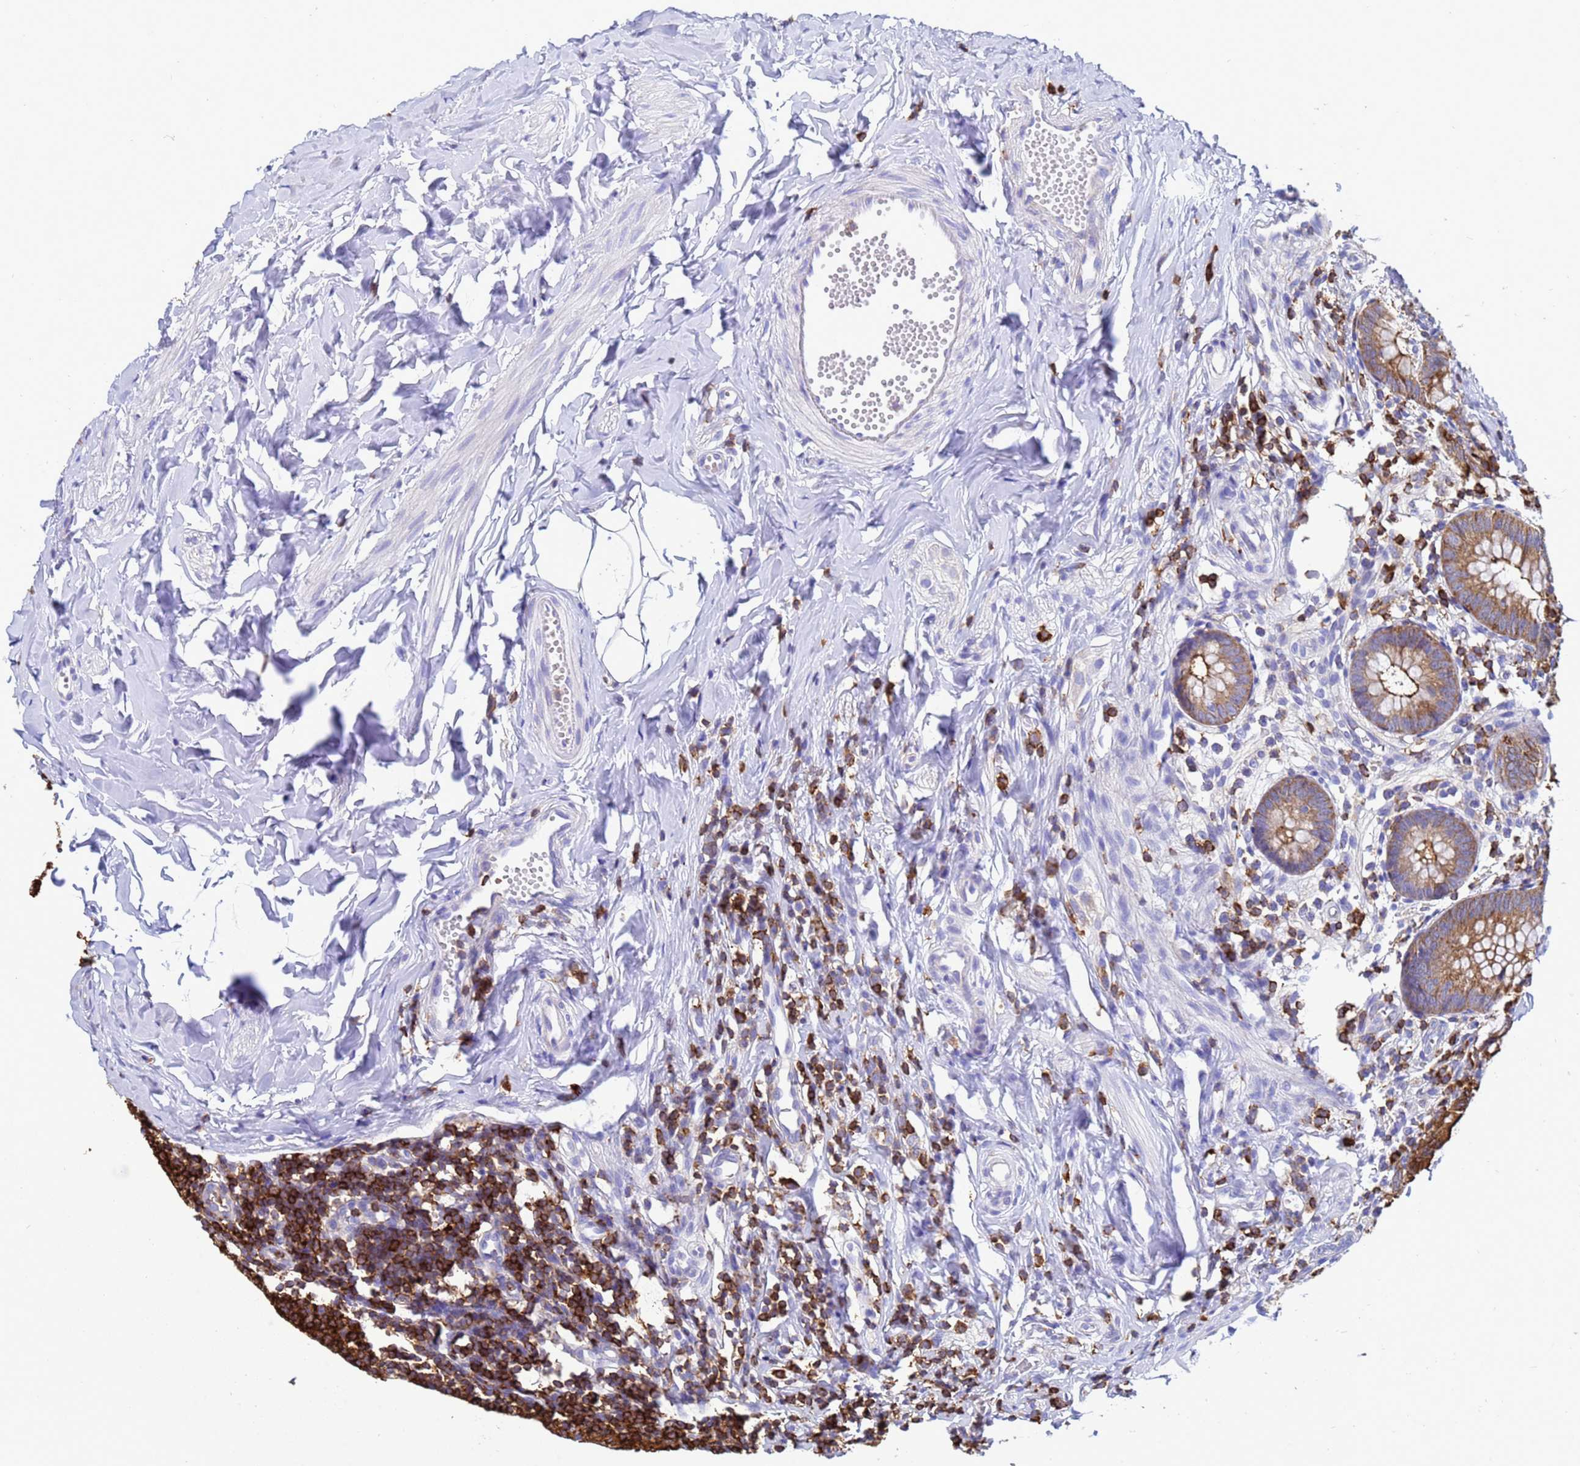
{"staining": {"intensity": "moderate", "quantity": ">75%", "location": "cytoplasmic/membranous"}, "tissue": "appendix", "cell_type": "Glandular cells", "image_type": "normal", "snomed": [{"axis": "morphology", "description": "Normal tissue, NOS"}, {"axis": "topography", "description": "Appendix"}], "caption": "Glandular cells display medium levels of moderate cytoplasmic/membranous positivity in approximately >75% of cells in benign appendix. The staining was performed using DAB (3,3'-diaminobenzidine), with brown indicating positive protein expression. Nuclei are stained blue with hematoxylin.", "gene": "EZR", "patient": {"sex": "male", "age": 14}}